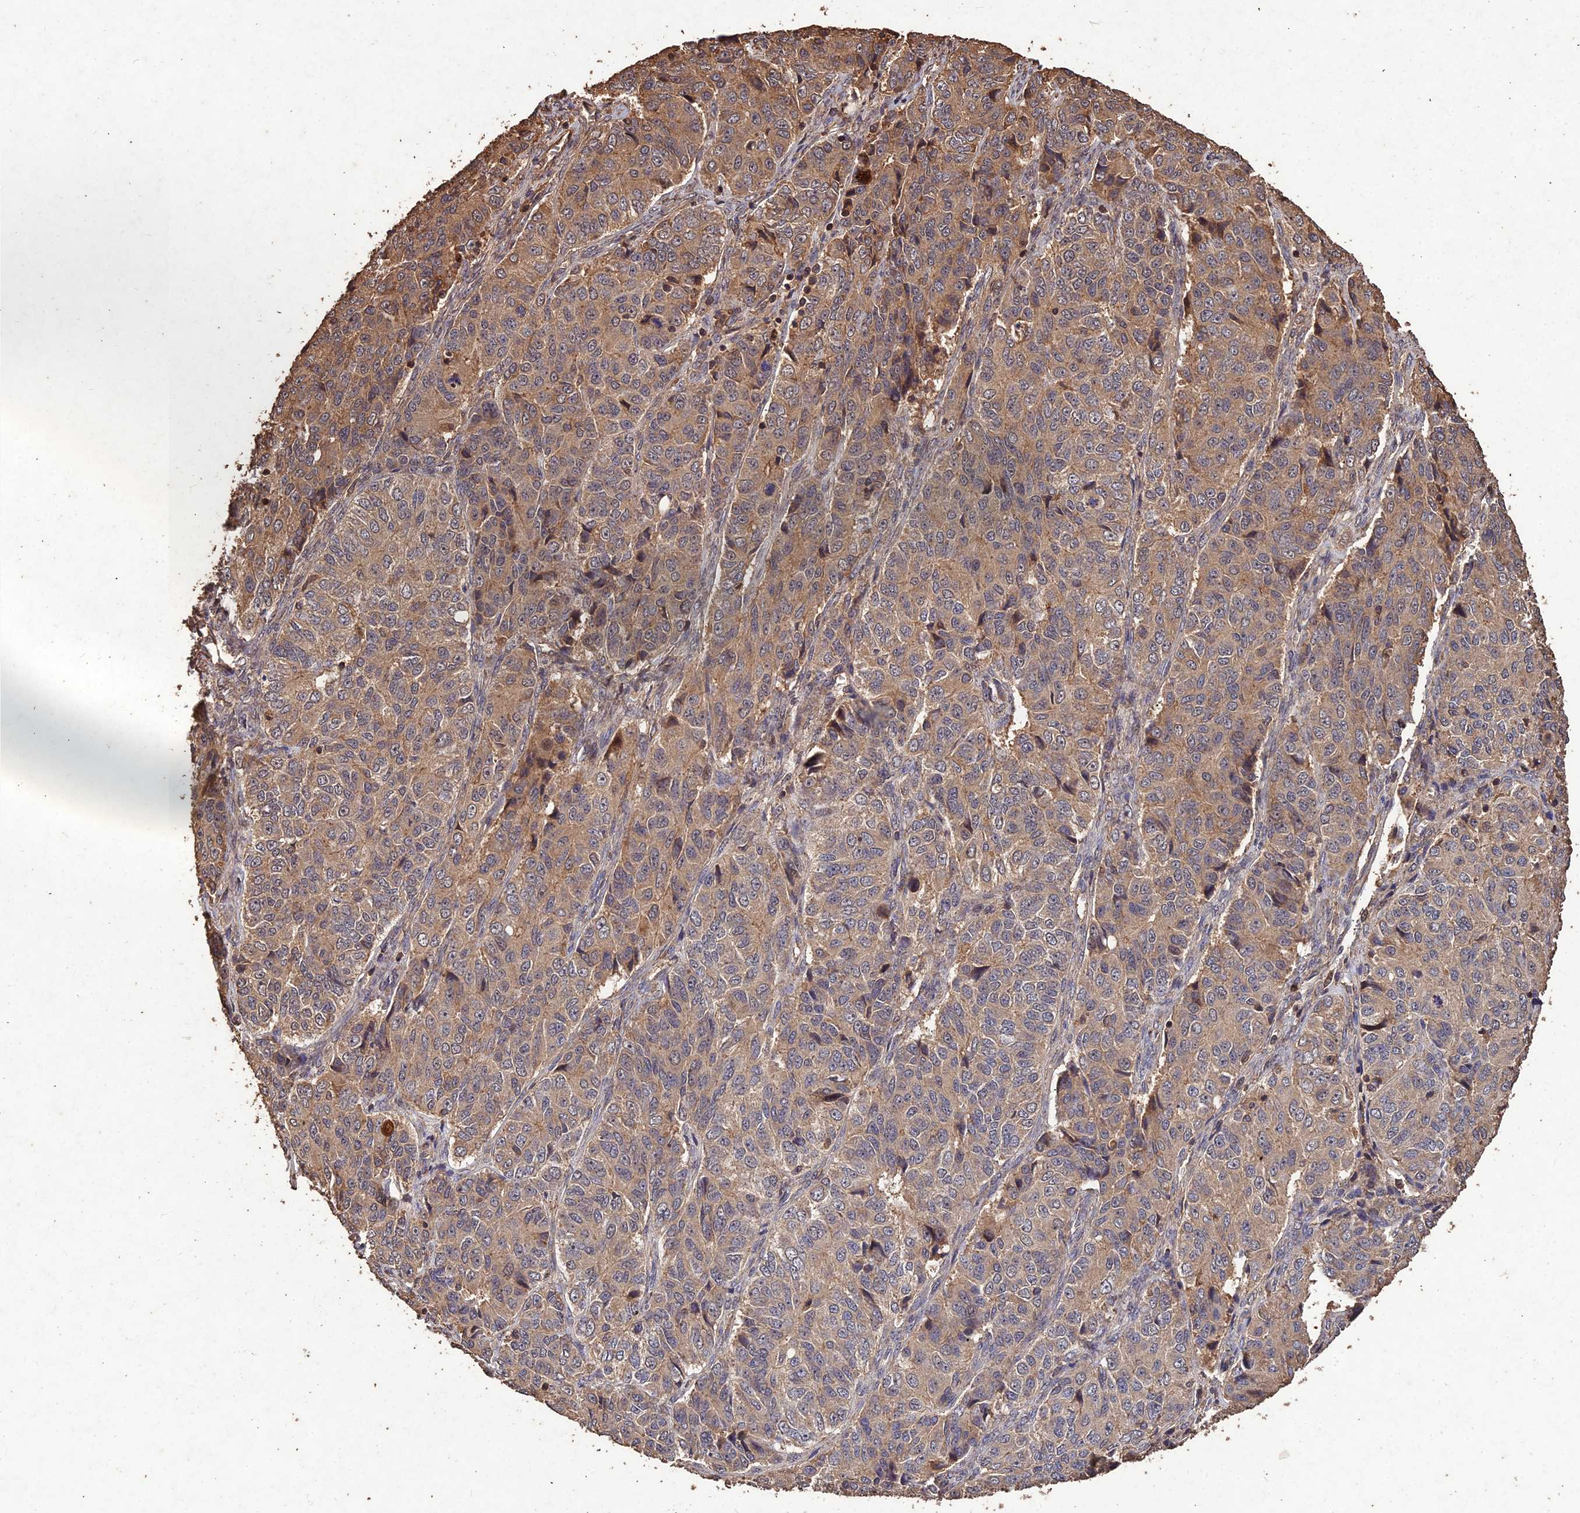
{"staining": {"intensity": "moderate", "quantity": "25%-75%", "location": "cytoplasmic/membranous"}, "tissue": "ovarian cancer", "cell_type": "Tumor cells", "image_type": "cancer", "snomed": [{"axis": "morphology", "description": "Carcinoma, endometroid"}, {"axis": "topography", "description": "Ovary"}], "caption": "A medium amount of moderate cytoplasmic/membranous positivity is appreciated in about 25%-75% of tumor cells in endometroid carcinoma (ovarian) tissue. The protein of interest is shown in brown color, while the nuclei are stained blue.", "gene": "SYMPK", "patient": {"sex": "female", "age": 51}}